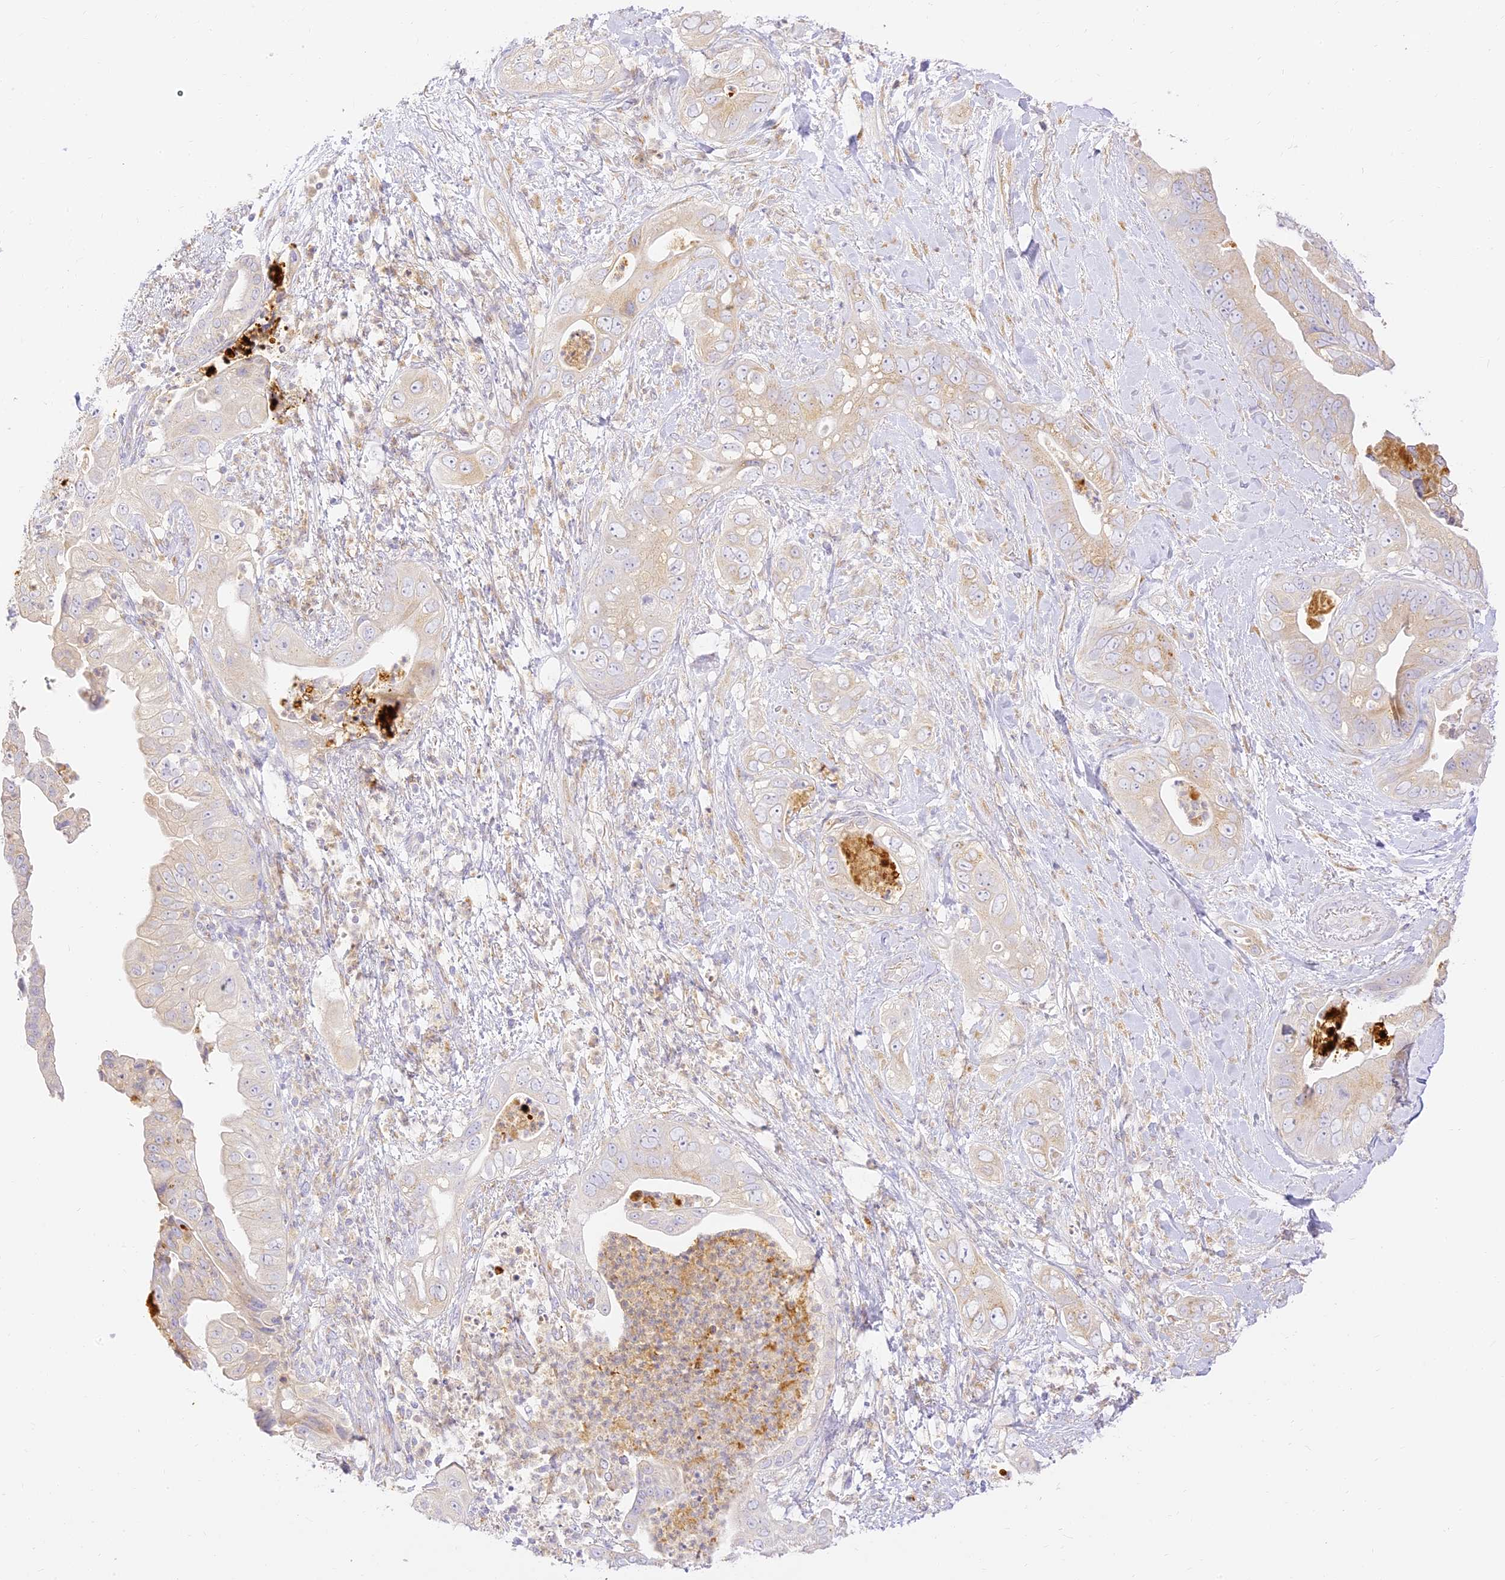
{"staining": {"intensity": "weak", "quantity": "25%-75%", "location": "cytoplasmic/membranous"}, "tissue": "pancreatic cancer", "cell_type": "Tumor cells", "image_type": "cancer", "snomed": [{"axis": "morphology", "description": "Adenocarcinoma, NOS"}, {"axis": "topography", "description": "Pancreas"}], "caption": "The photomicrograph exhibits a brown stain indicating the presence of a protein in the cytoplasmic/membranous of tumor cells in pancreatic cancer (adenocarcinoma).", "gene": "SEC13", "patient": {"sex": "female", "age": 78}}